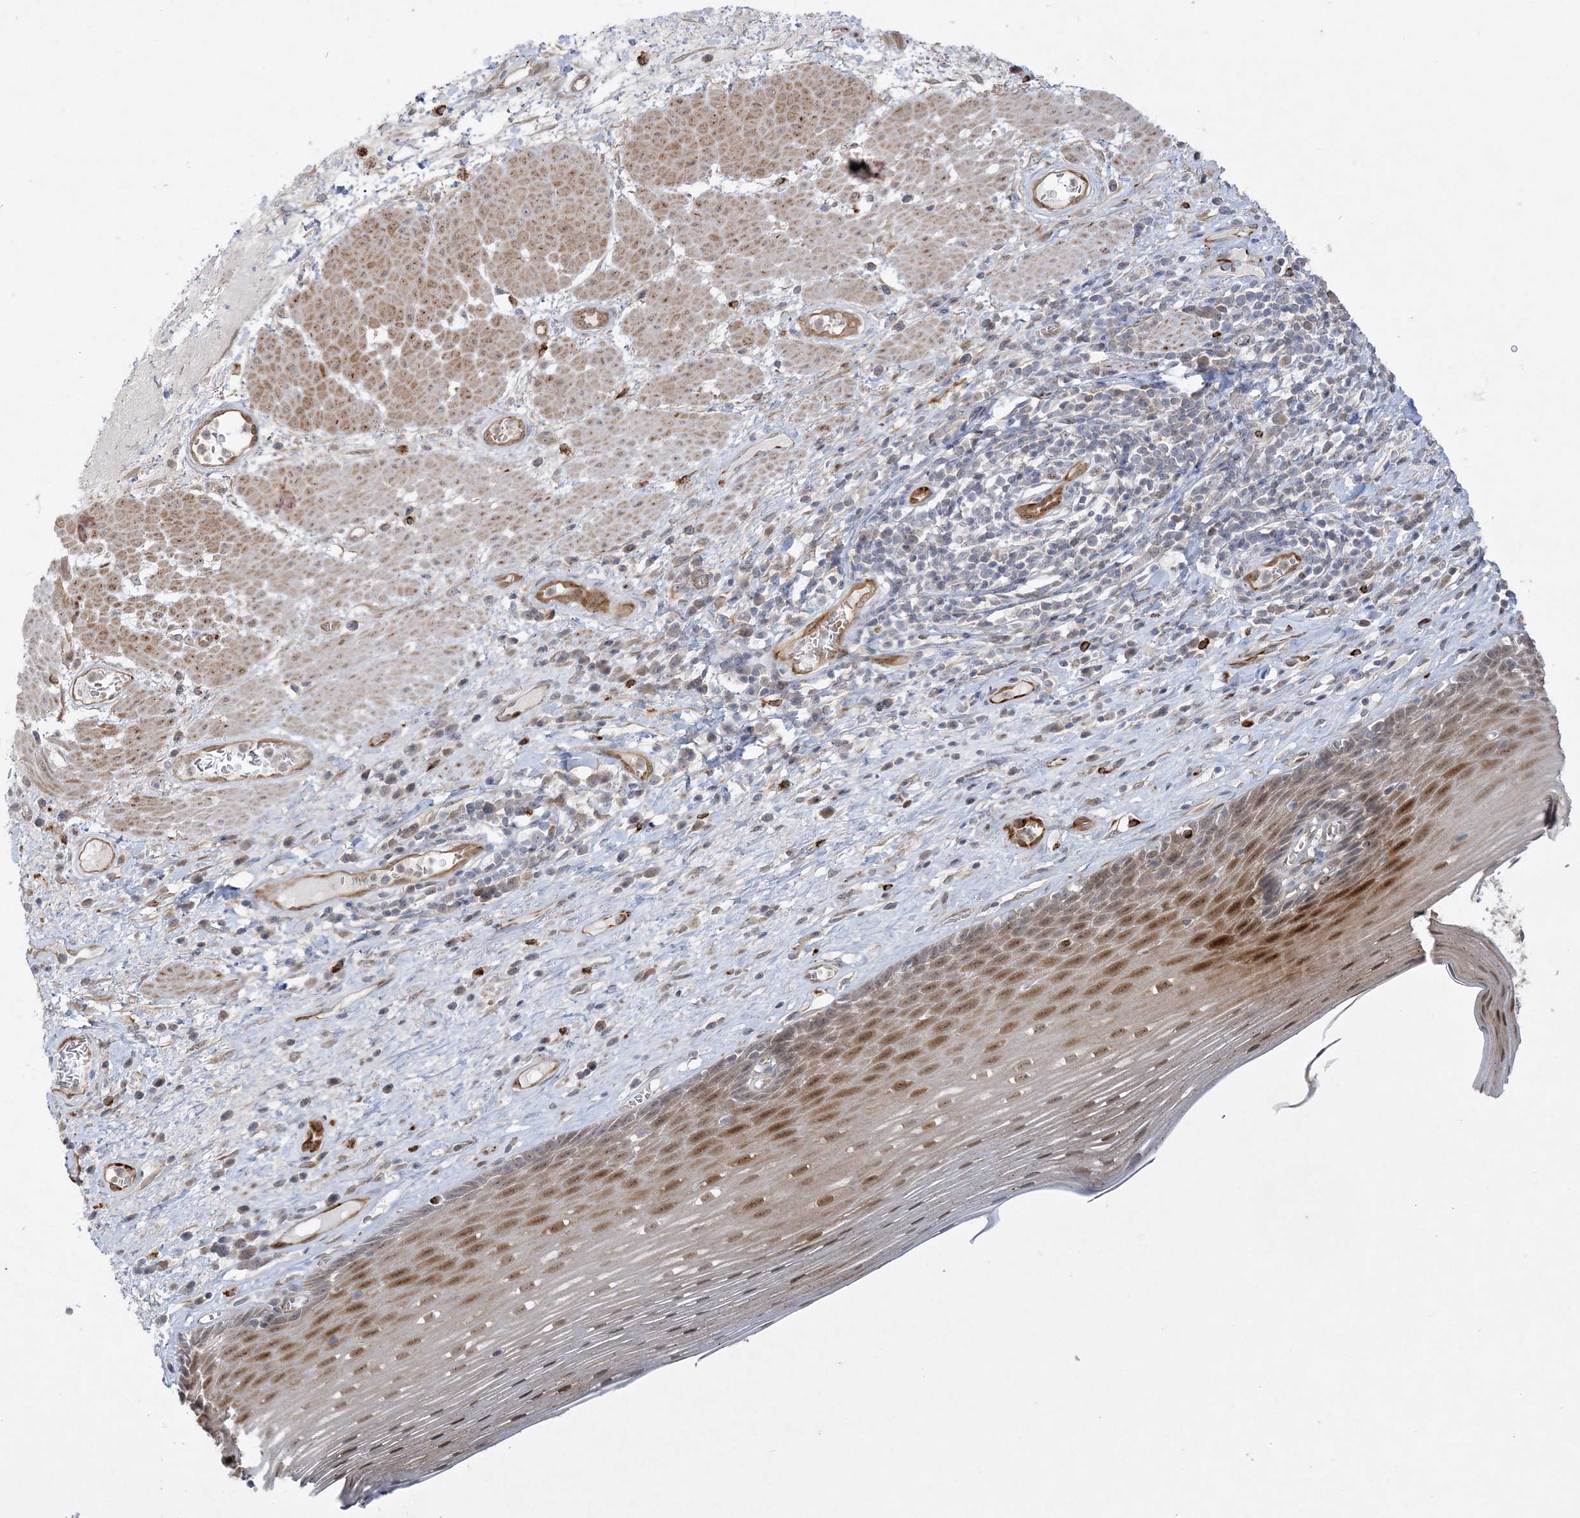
{"staining": {"intensity": "moderate", "quantity": ">75%", "location": "cytoplasmic/membranous,nuclear"}, "tissue": "esophagus", "cell_type": "Squamous epithelial cells", "image_type": "normal", "snomed": [{"axis": "morphology", "description": "Normal tissue, NOS"}, {"axis": "topography", "description": "Esophagus"}], "caption": "A histopathology image of esophagus stained for a protein shows moderate cytoplasmic/membranous,nuclear brown staining in squamous epithelial cells. The protein of interest is stained brown, and the nuclei are stained in blue (DAB IHC with brightfield microscopy, high magnification).", "gene": "INPP1", "patient": {"sex": "male", "age": 62}}